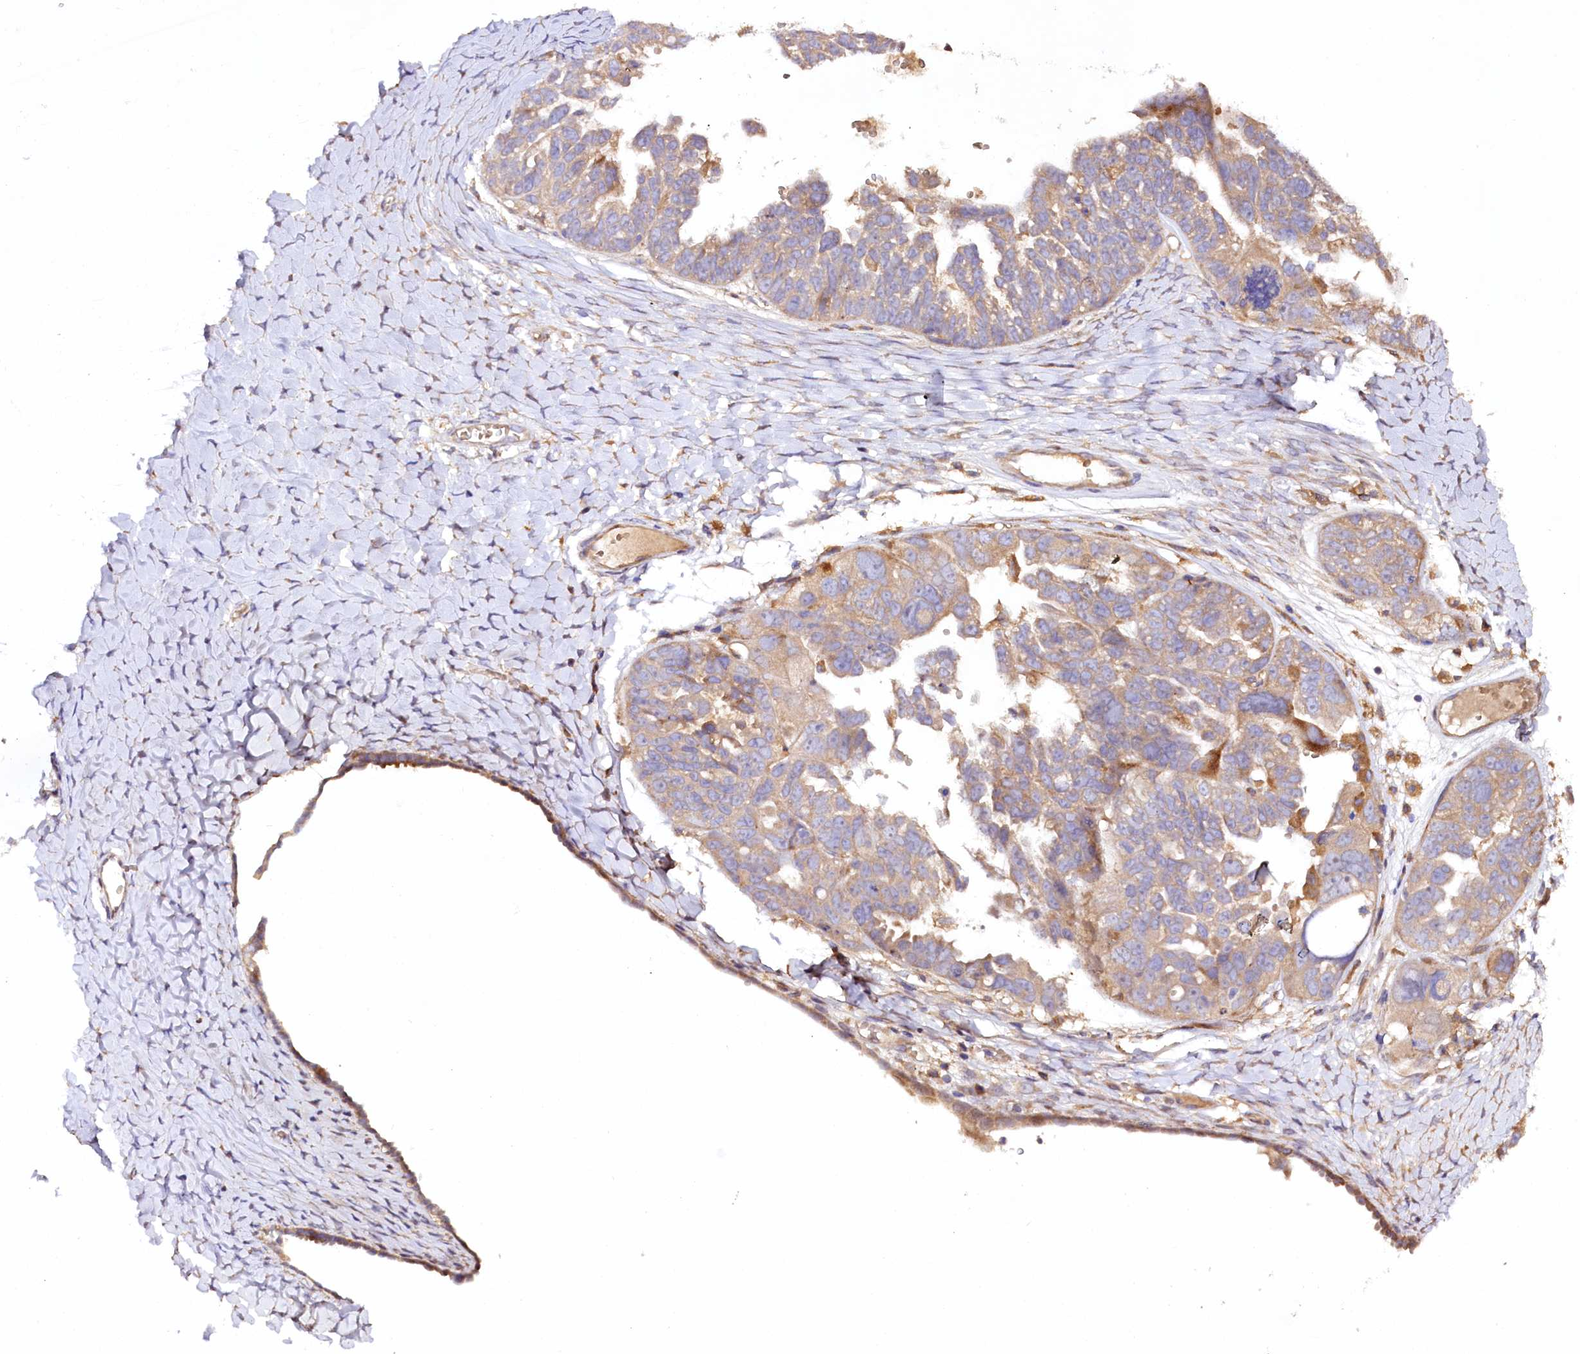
{"staining": {"intensity": "moderate", "quantity": "<25%", "location": "cytoplasmic/membranous"}, "tissue": "ovarian cancer", "cell_type": "Tumor cells", "image_type": "cancer", "snomed": [{"axis": "morphology", "description": "Cystadenocarcinoma, serous, NOS"}, {"axis": "topography", "description": "Ovary"}], "caption": "Ovarian cancer (serous cystadenocarcinoma) tissue demonstrates moderate cytoplasmic/membranous expression in approximately <25% of tumor cells Nuclei are stained in blue.", "gene": "DMXL2", "patient": {"sex": "female", "age": 79}}